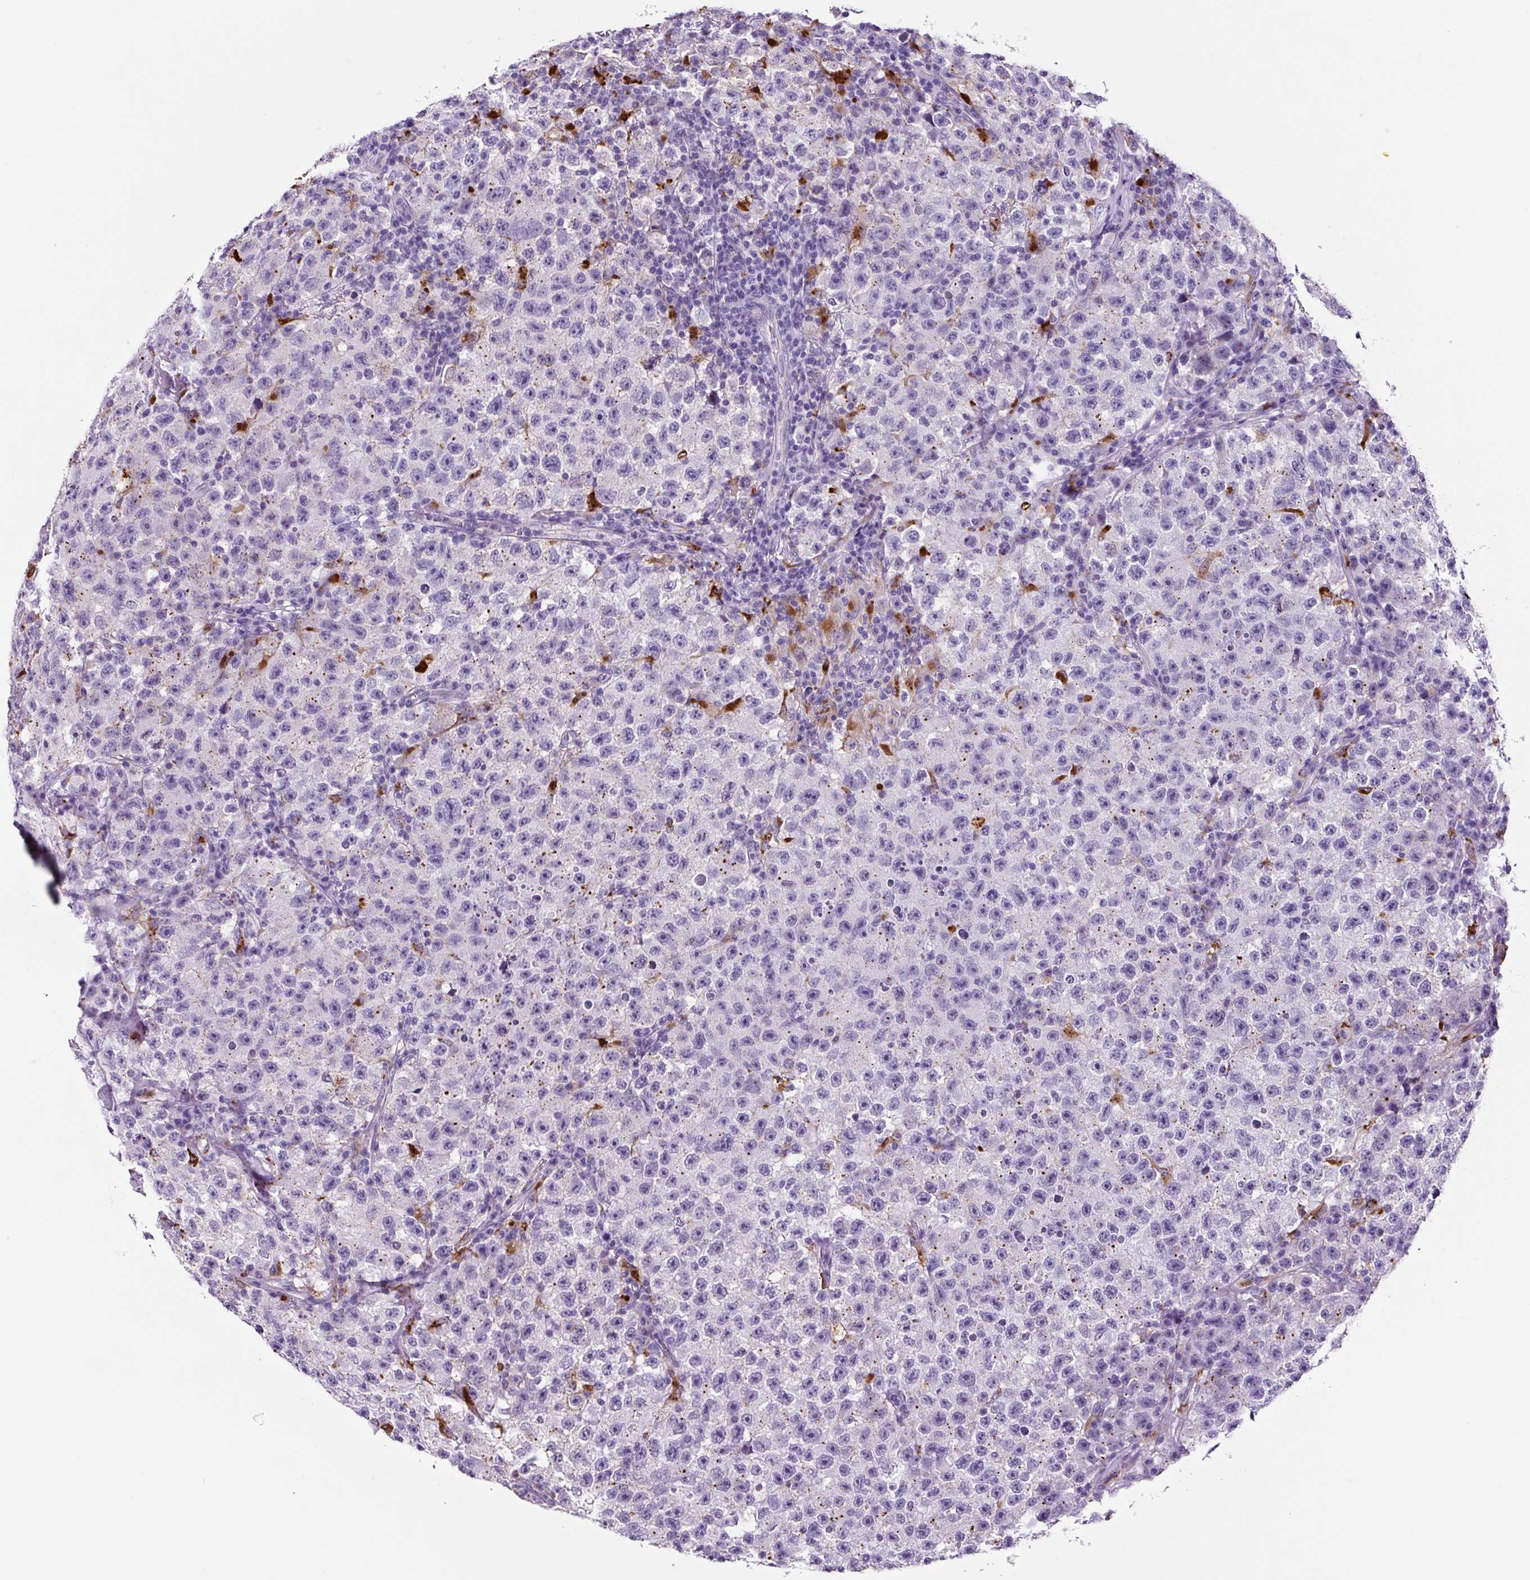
{"staining": {"intensity": "negative", "quantity": "none", "location": "none"}, "tissue": "testis cancer", "cell_type": "Tumor cells", "image_type": "cancer", "snomed": [{"axis": "morphology", "description": "Seminoma, NOS"}, {"axis": "topography", "description": "Testis"}], "caption": "This photomicrograph is of testis seminoma stained with immunohistochemistry (IHC) to label a protein in brown with the nuclei are counter-stained blue. There is no staining in tumor cells.", "gene": "LCN10", "patient": {"sex": "male", "age": 22}}